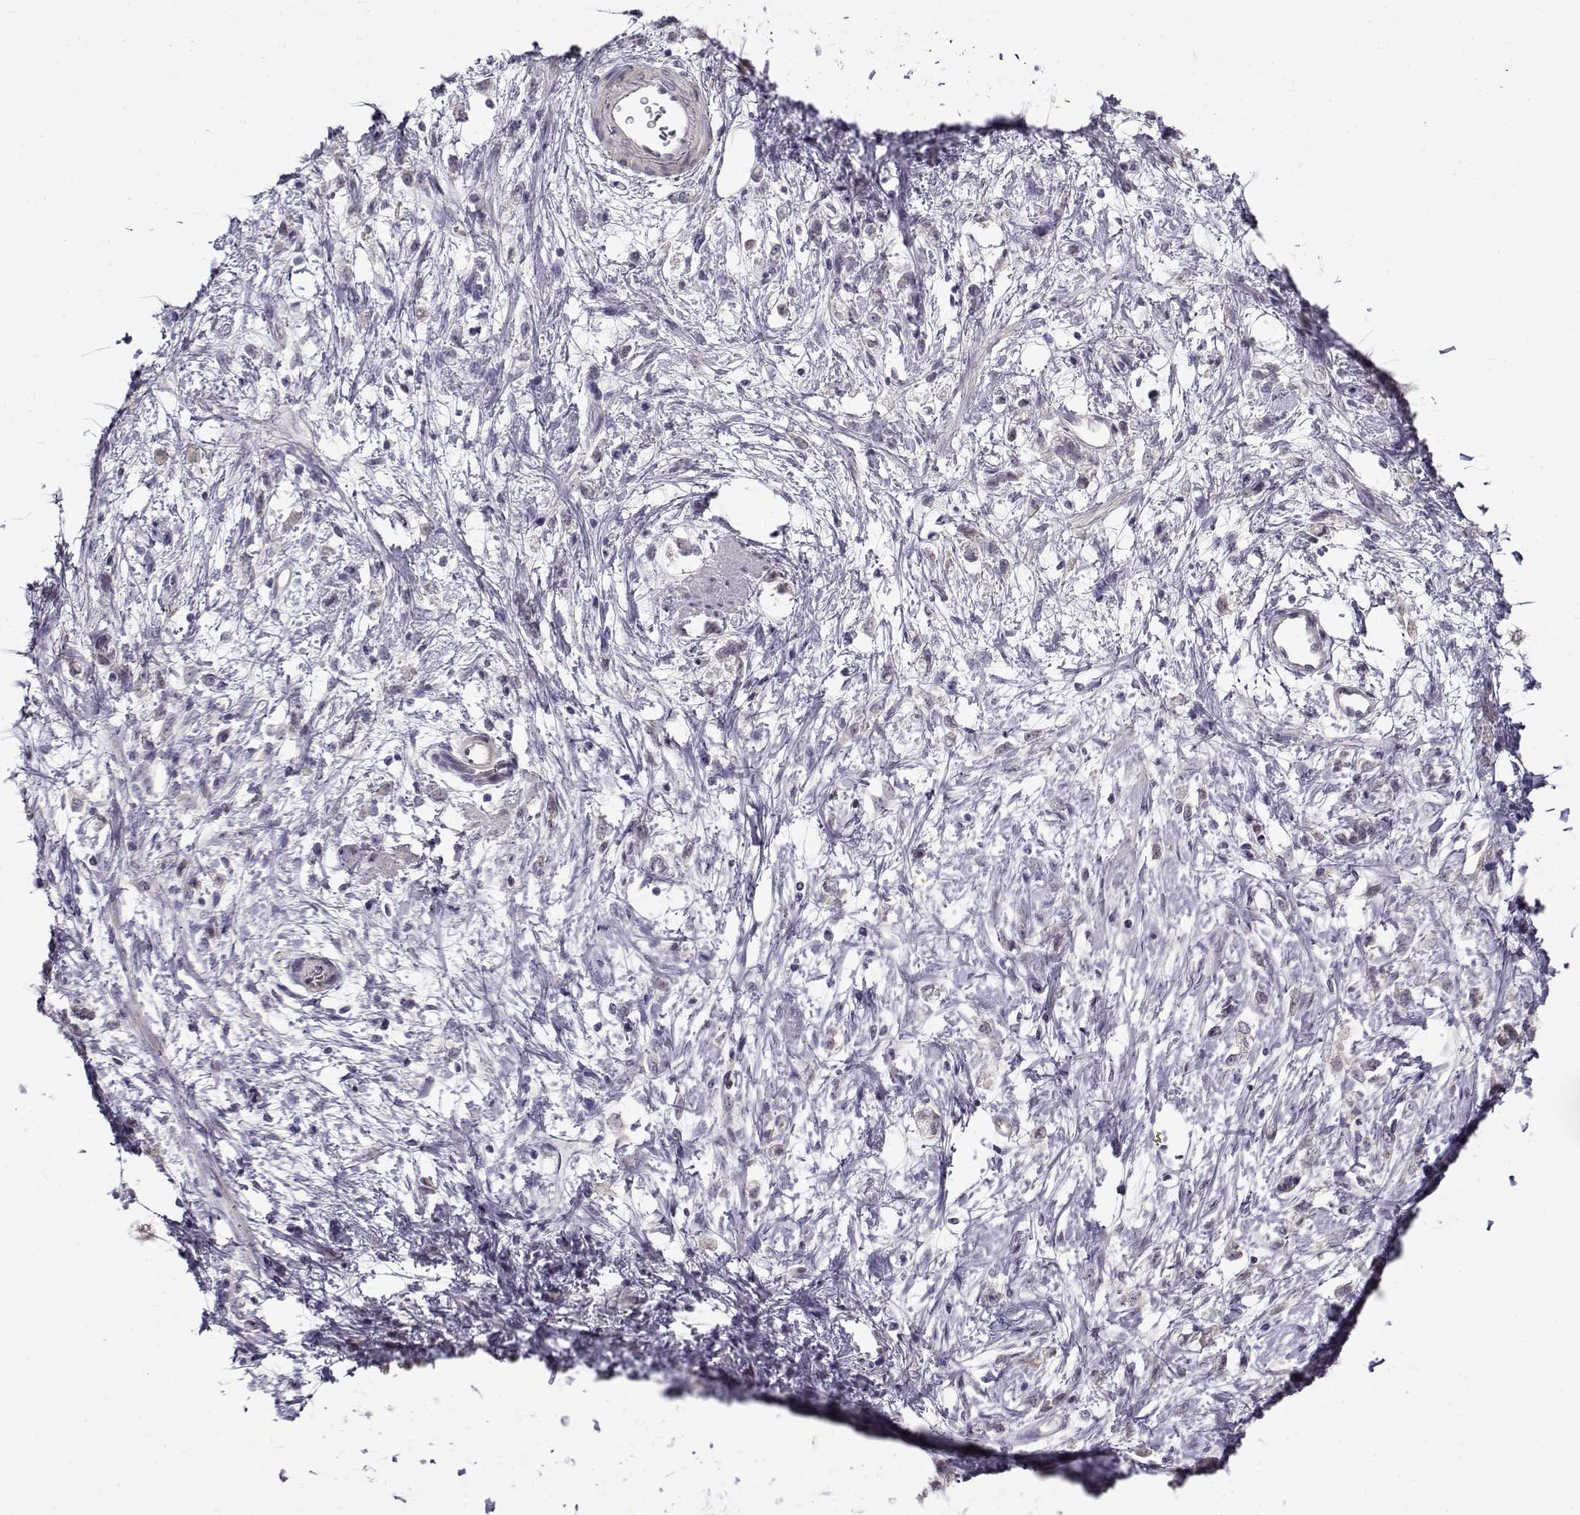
{"staining": {"intensity": "negative", "quantity": "none", "location": "none"}, "tissue": "stomach cancer", "cell_type": "Tumor cells", "image_type": "cancer", "snomed": [{"axis": "morphology", "description": "Adenocarcinoma, NOS"}, {"axis": "topography", "description": "Stomach"}], "caption": "An image of human adenocarcinoma (stomach) is negative for staining in tumor cells.", "gene": "TEX55", "patient": {"sex": "female", "age": 60}}